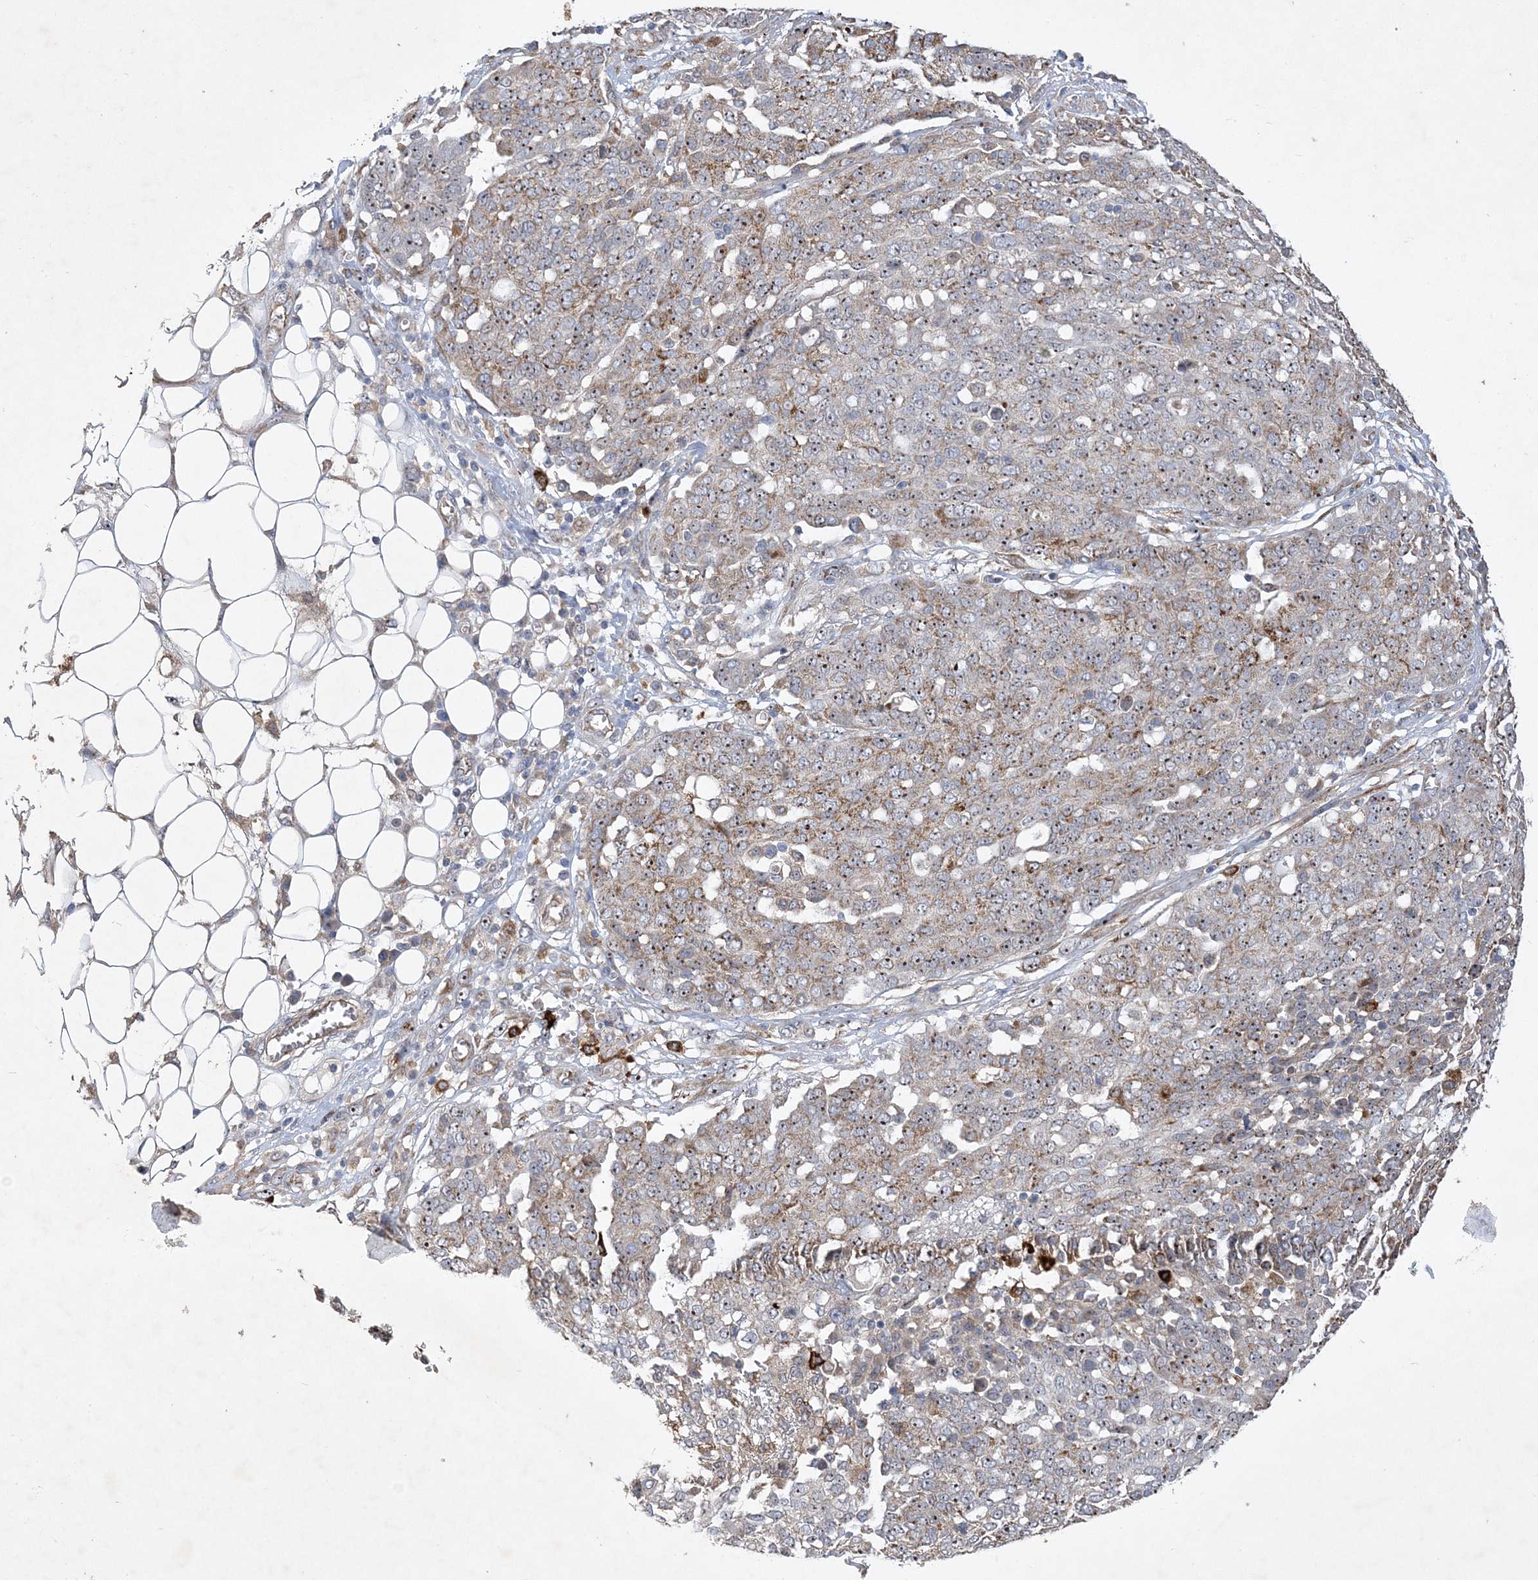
{"staining": {"intensity": "moderate", "quantity": ">75%", "location": "cytoplasmic/membranous,nuclear"}, "tissue": "ovarian cancer", "cell_type": "Tumor cells", "image_type": "cancer", "snomed": [{"axis": "morphology", "description": "Cystadenocarcinoma, serous, NOS"}, {"axis": "topography", "description": "Soft tissue"}, {"axis": "topography", "description": "Ovary"}], "caption": "Ovarian serous cystadenocarcinoma was stained to show a protein in brown. There is medium levels of moderate cytoplasmic/membranous and nuclear positivity in approximately >75% of tumor cells.", "gene": "FEZ2", "patient": {"sex": "female", "age": 57}}